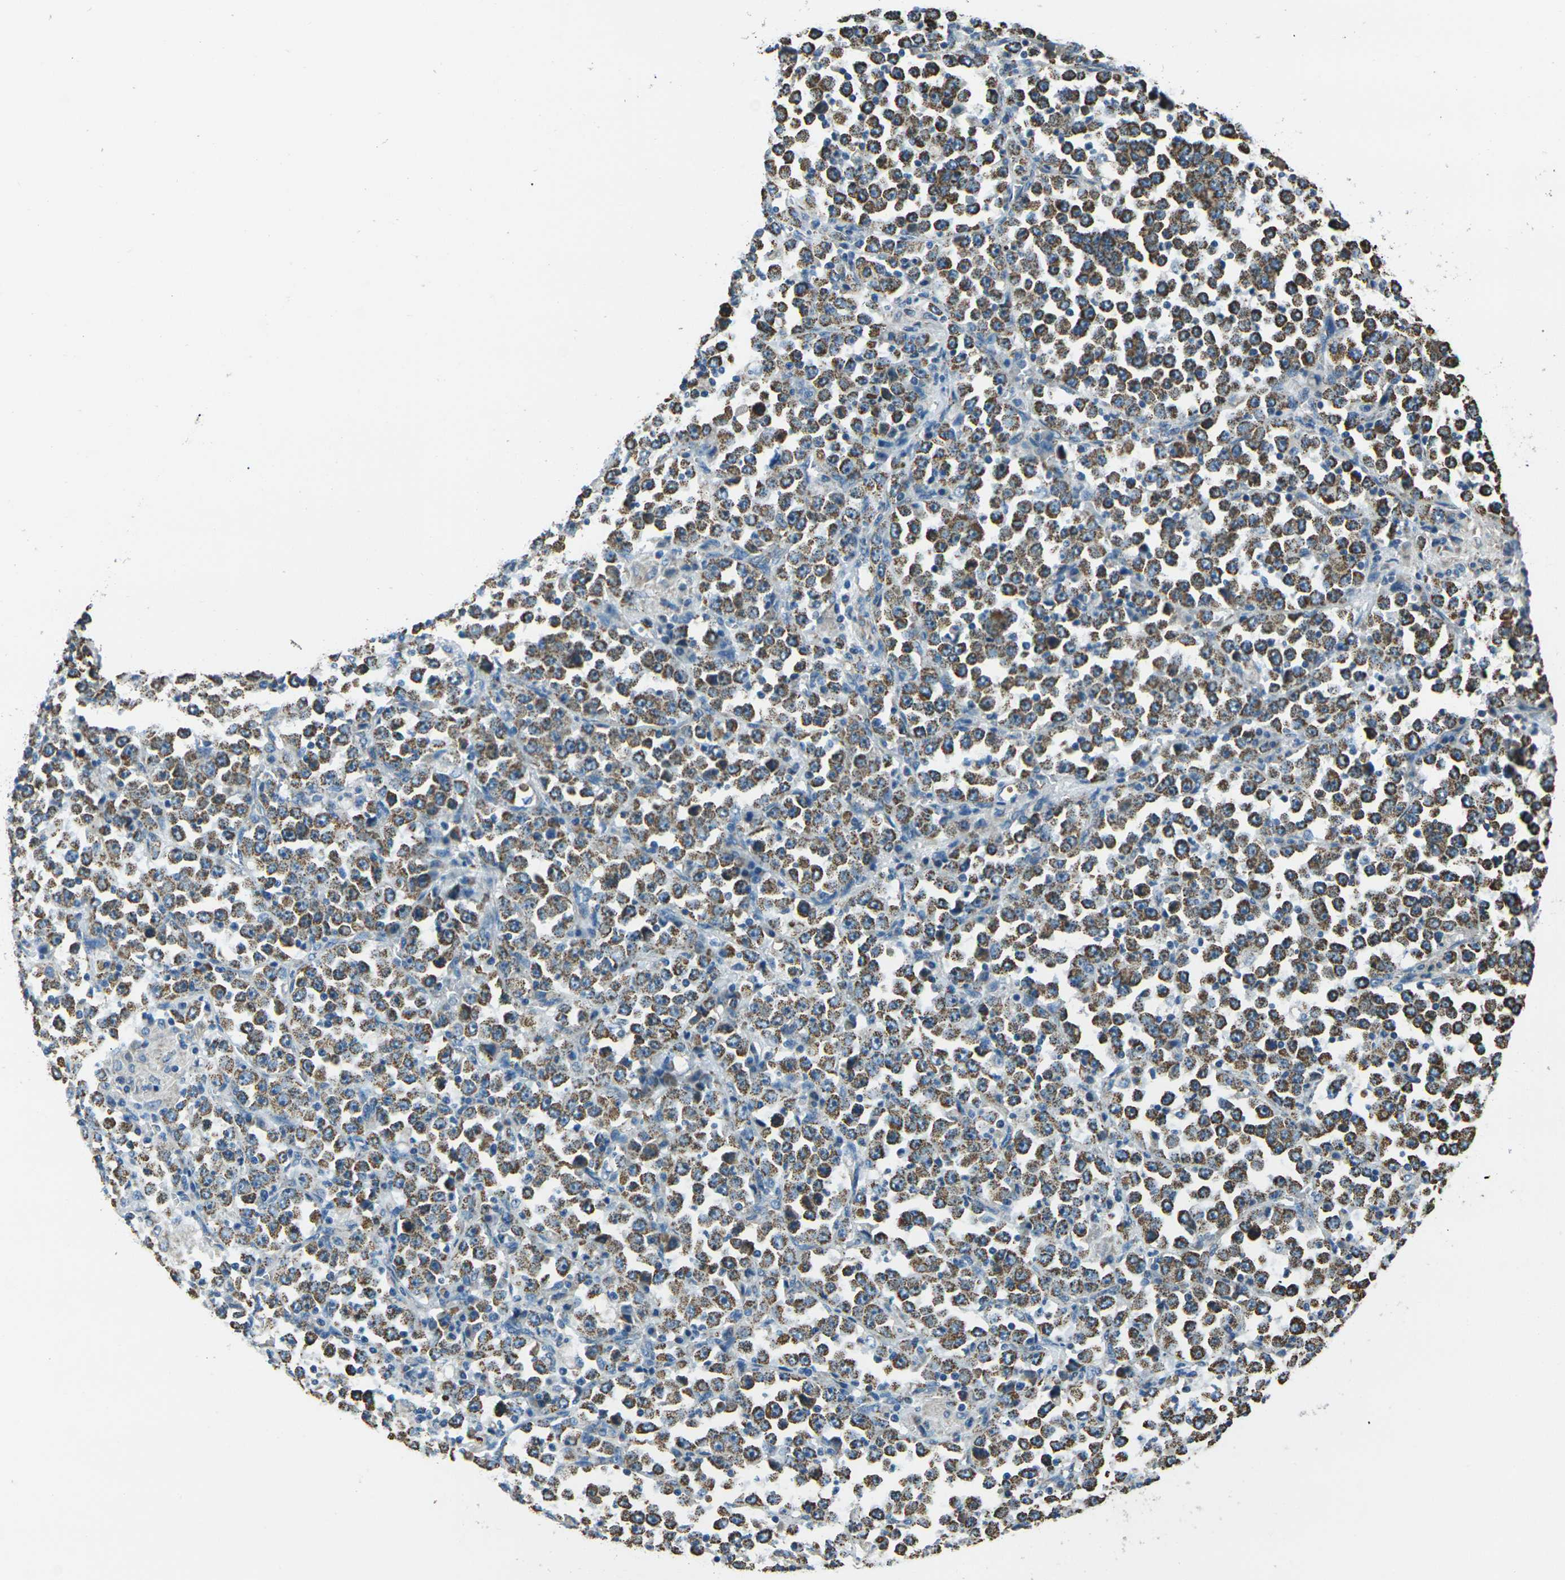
{"staining": {"intensity": "strong", "quantity": ">75%", "location": "cytoplasmic/membranous"}, "tissue": "stomach cancer", "cell_type": "Tumor cells", "image_type": "cancer", "snomed": [{"axis": "morphology", "description": "Normal tissue, NOS"}, {"axis": "morphology", "description": "Adenocarcinoma, NOS"}, {"axis": "topography", "description": "Stomach, upper"}, {"axis": "topography", "description": "Stomach"}], "caption": "Protein expression analysis of human stomach adenocarcinoma reveals strong cytoplasmic/membranous positivity in about >75% of tumor cells.", "gene": "IRF3", "patient": {"sex": "male", "age": 59}}